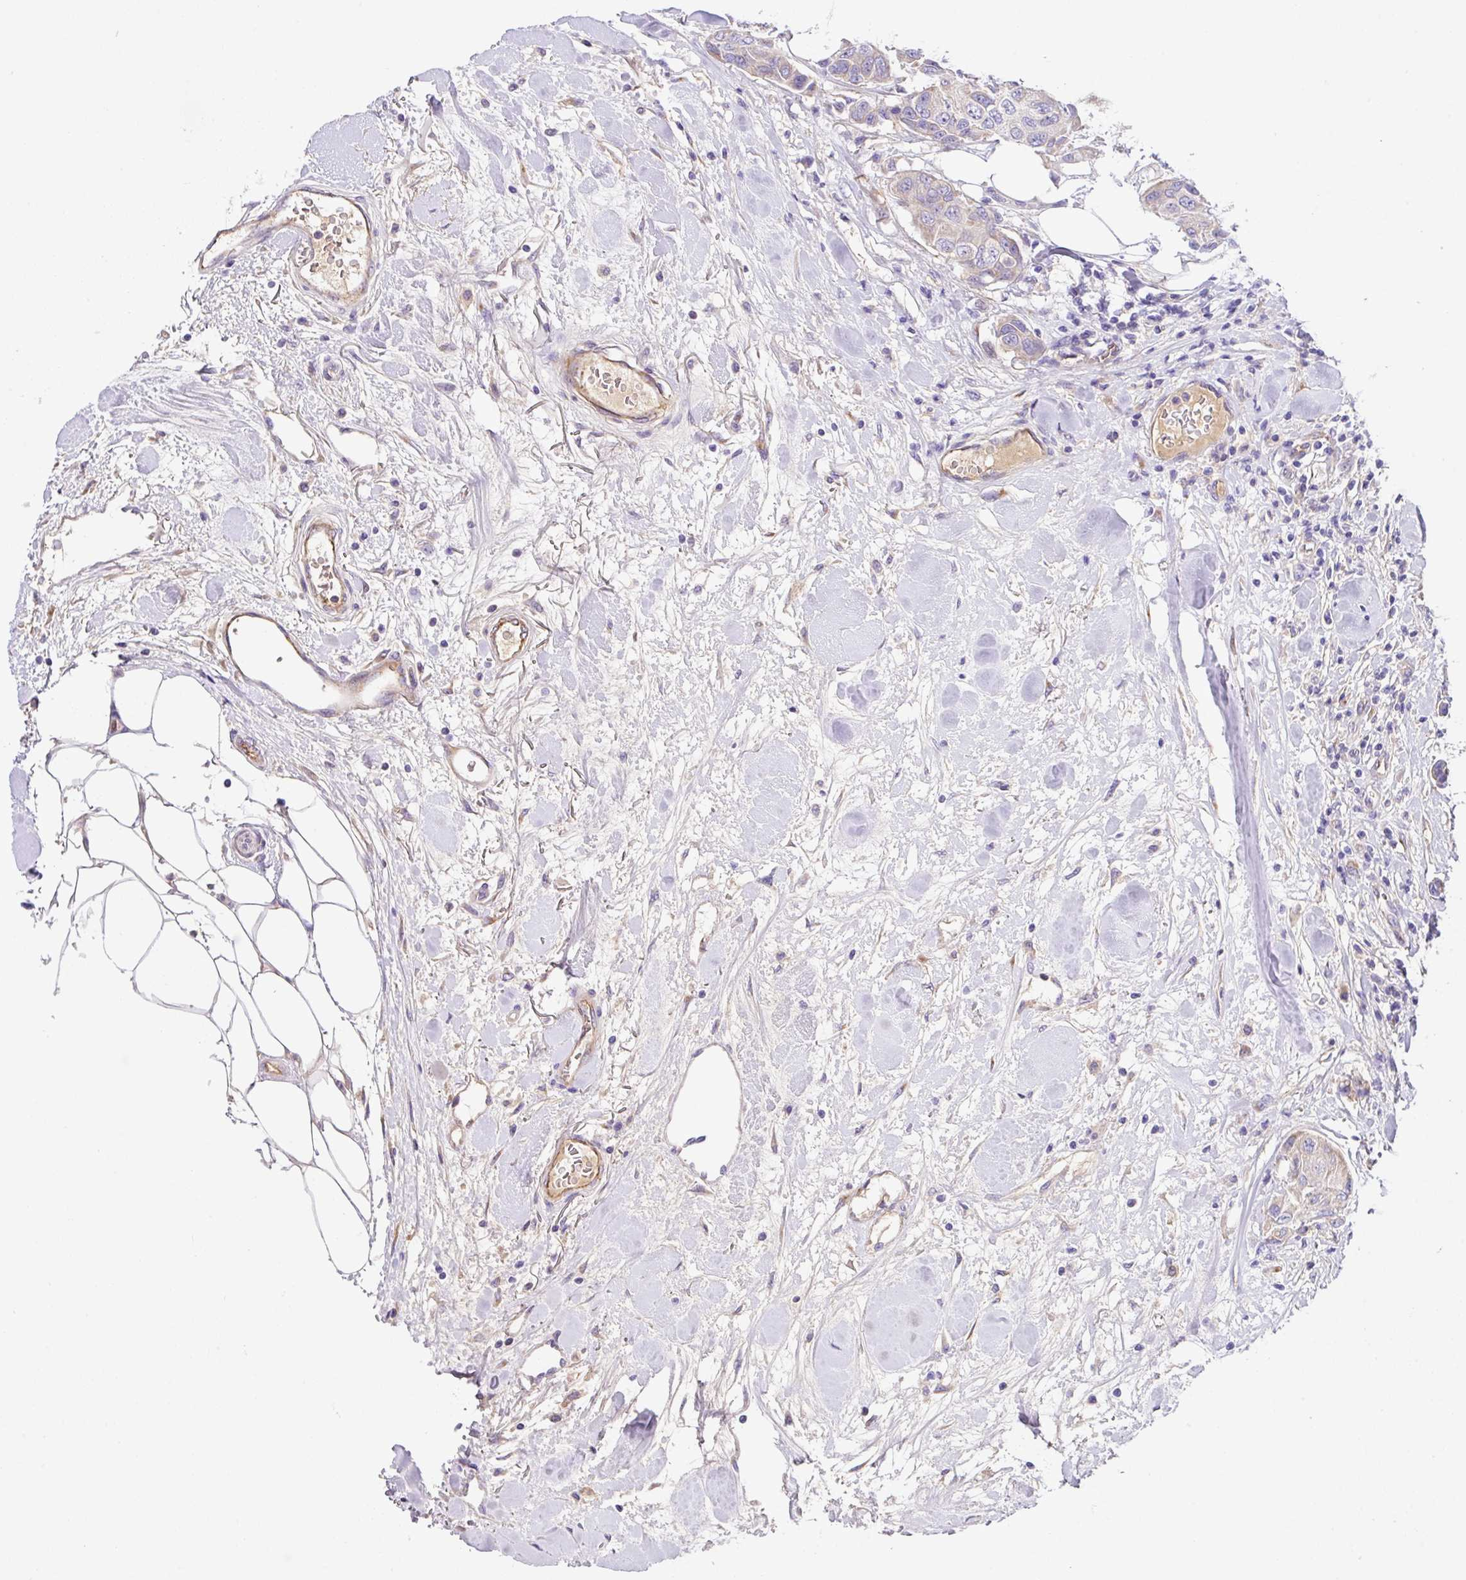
{"staining": {"intensity": "negative", "quantity": "none", "location": "none"}, "tissue": "breast cancer", "cell_type": "Tumor cells", "image_type": "cancer", "snomed": [{"axis": "morphology", "description": "Duct carcinoma"}, {"axis": "topography", "description": "Breast"}, {"axis": "topography", "description": "Lymph node"}], "caption": "Immunohistochemistry of breast cancer displays no staining in tumor cells. Brightfield microscopy of immunohistochemistry (IHC) stained with DAB (3,3'-diaminobenzidine) (brown) and hematoxylin (blue), captured at high magnification.", "gene": "CRISP3", "patient": {"sex": "female", "age": 80}}